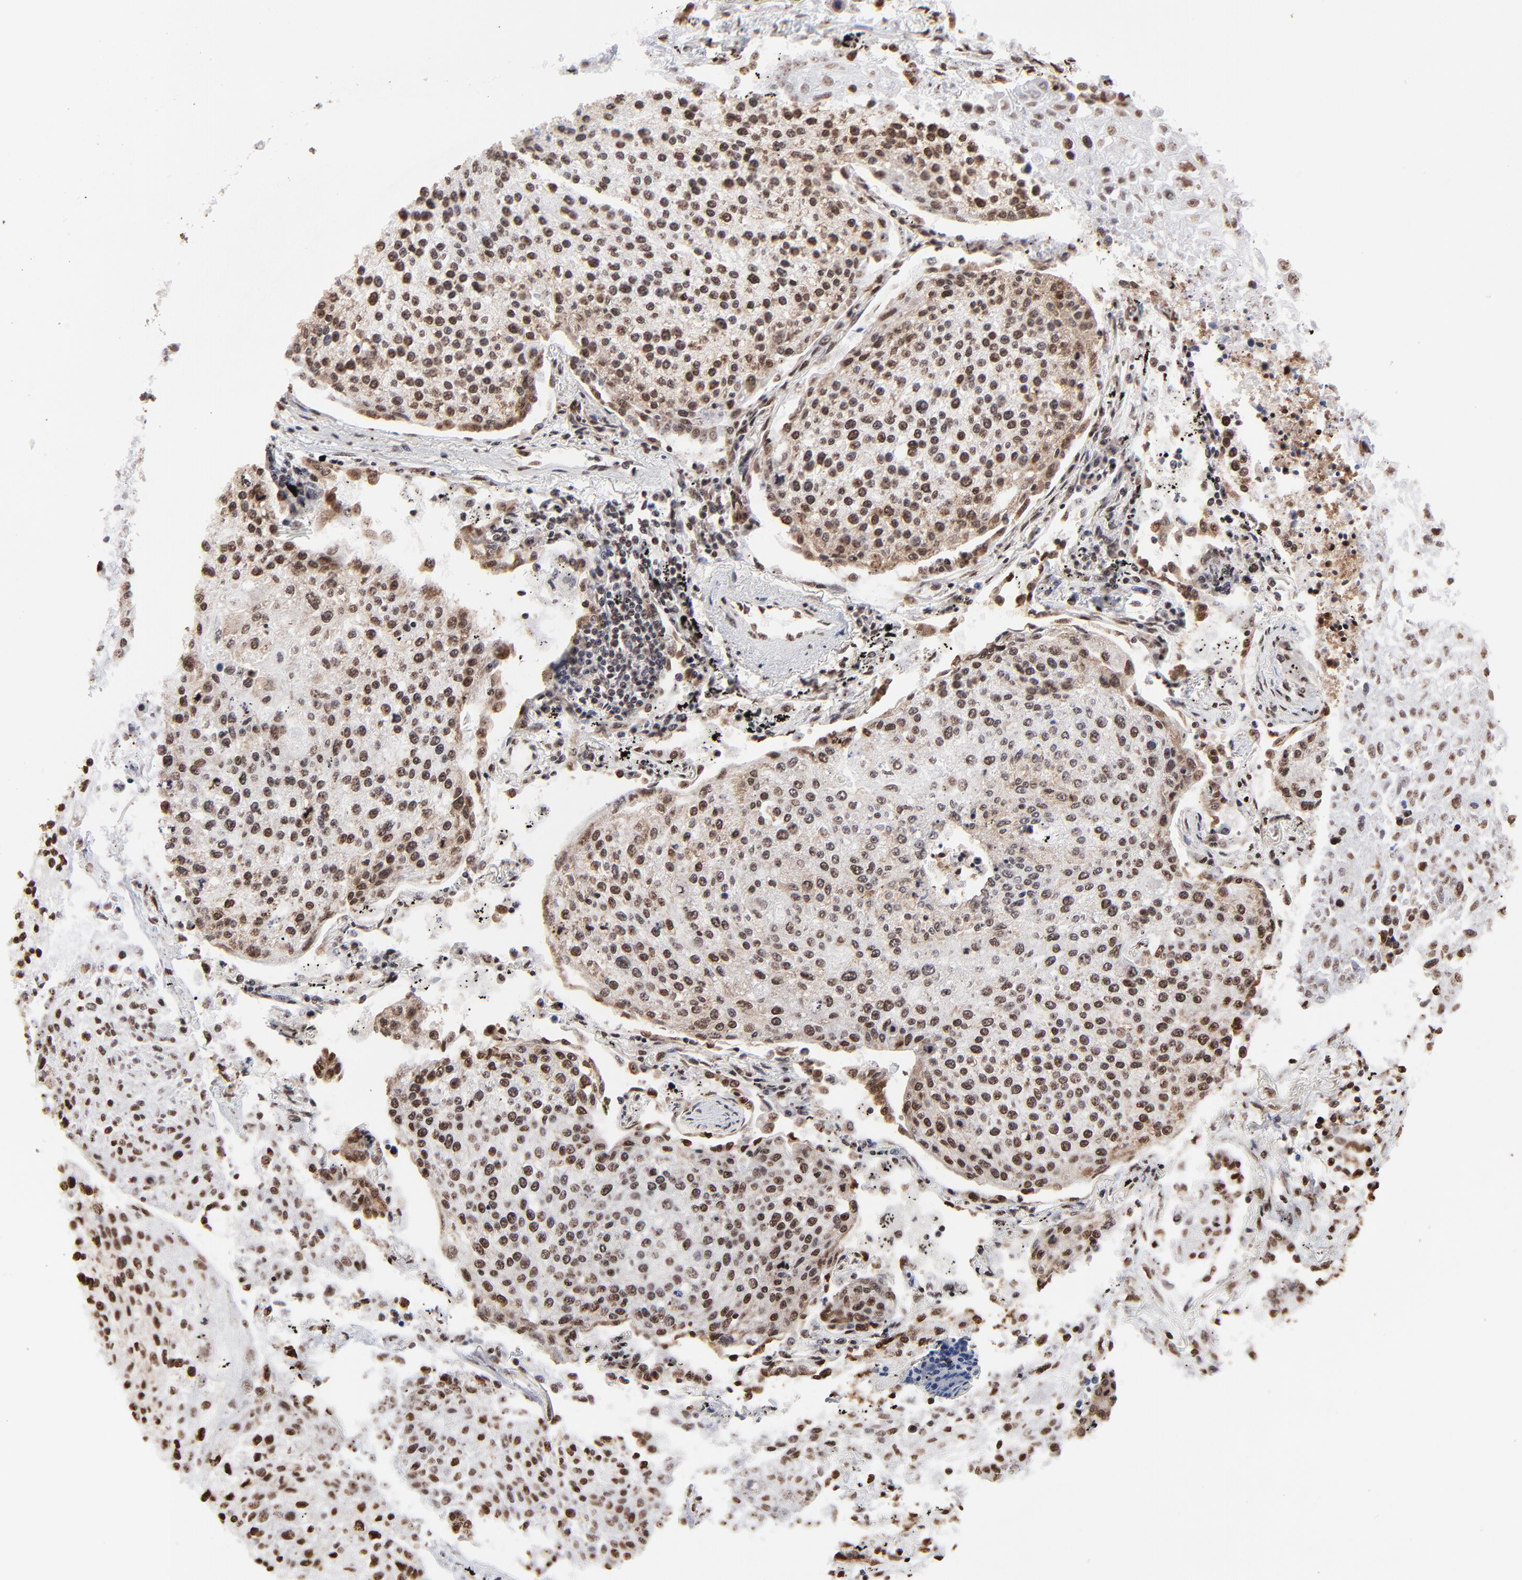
{"staining": {"intensity": "strong", "quantity": ">75%", "location": "nuclear"}, "tissue": "lung cancer", "cell_type": "Tumor cells", "image_type": "cancer", "snomed": [{"axis": "morphology", "description": "Squamous cell carcinoma, NOS"}, {"axis": "topography", "description": "Lung"}], "caption": "This photomicrograph demonstrates immunohistochemistry (IHC) staining of squamous cell carcinoma (lung), with high strong nuclear expression in about >75% of tumor cells.", "gene": "ZNF544", "patient": {"sex": "male", "age": 75}}